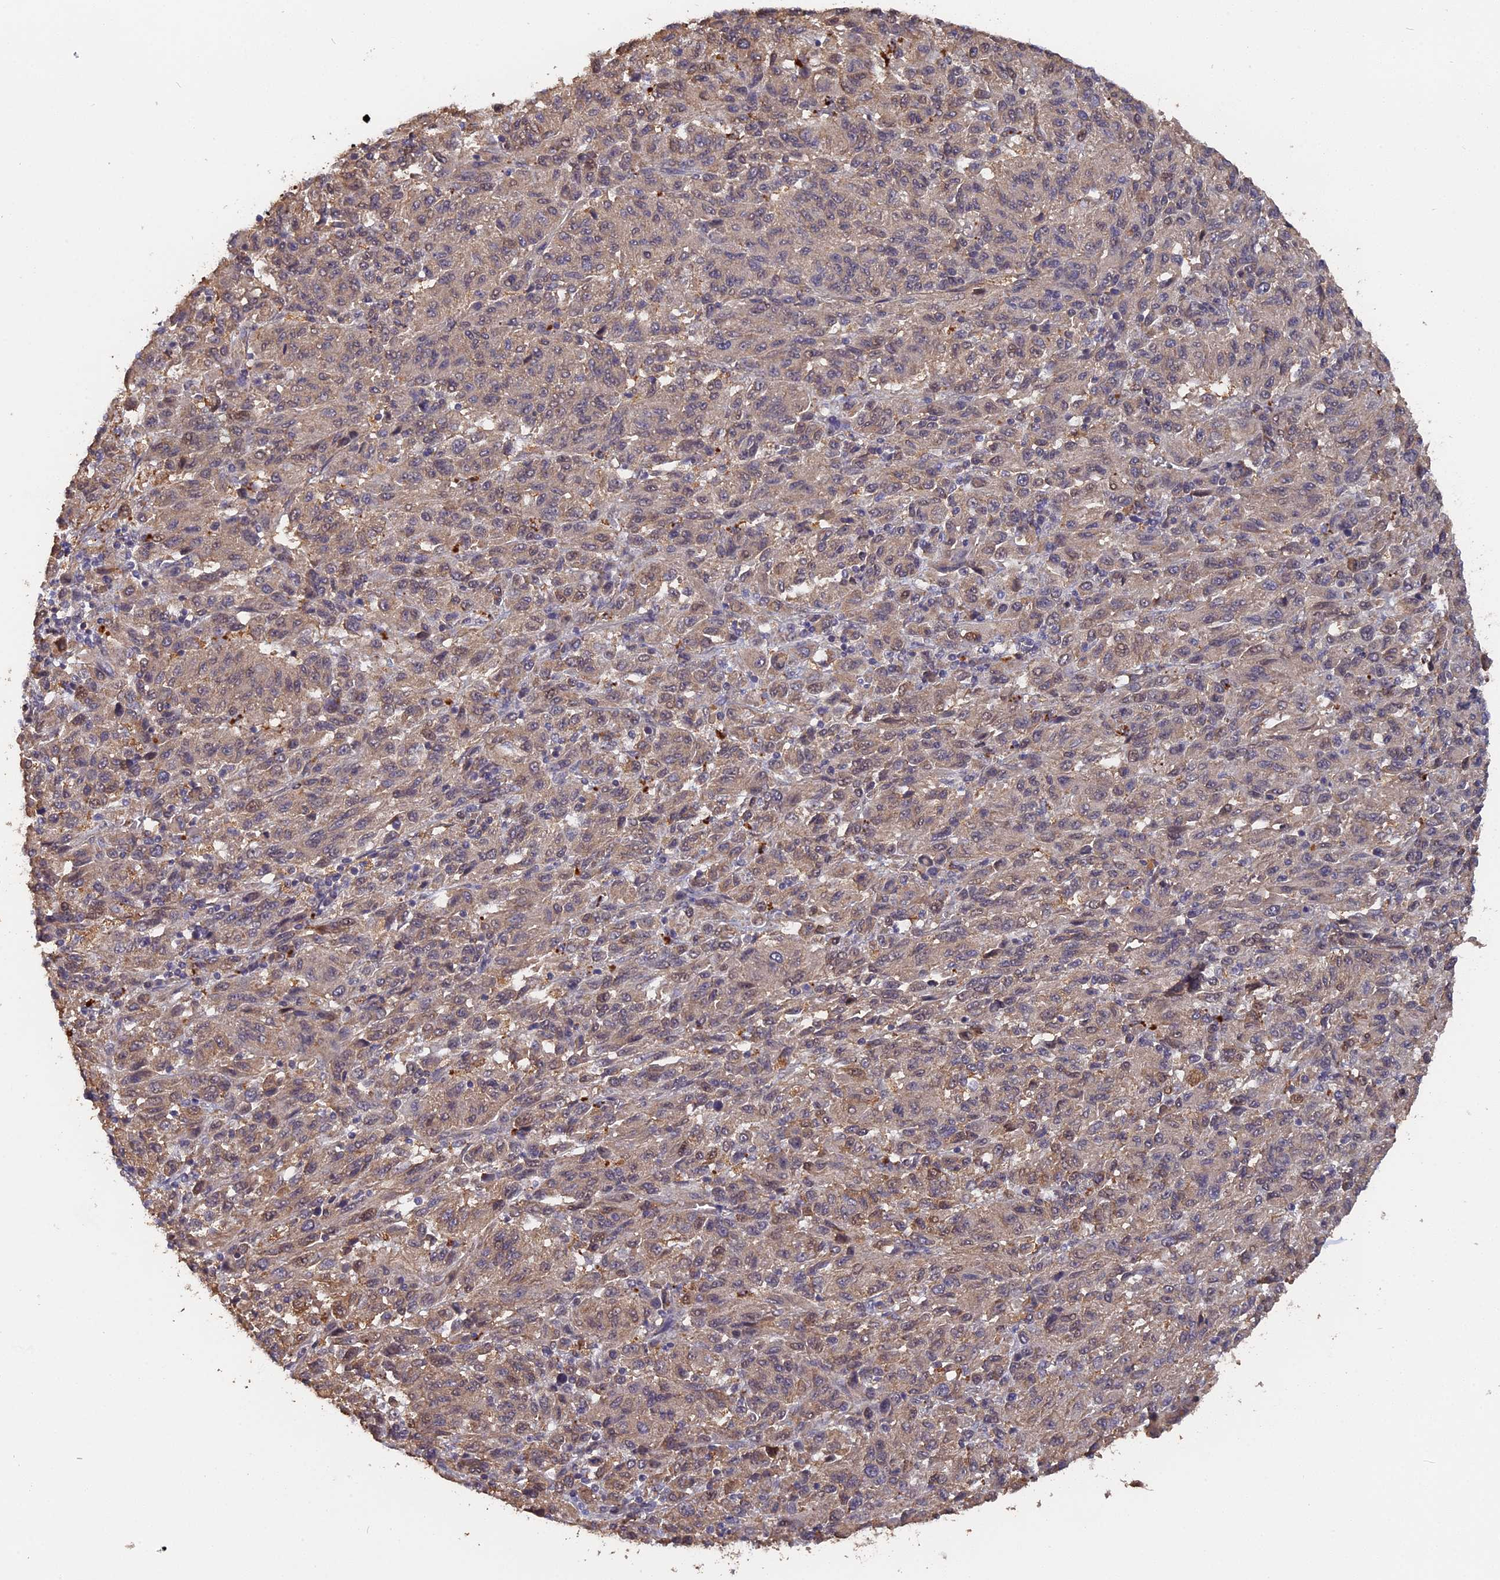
{"staining": {"intensity": "moderate", "quantity": "<25%", "location": "cytoplasmic/membranous,nuclear"}, "tissue": "melanoma", "cell_type": "Tumor cells", "image_type": "cancer", "snomed": [{"axis": "morphology", "description": "Malignant melanoma, Metastatic site"}, {"axis": "topography", "description": "Lung"}], "caption": "Immunohistochemical staining of human malignant melanoma (metastatic site) exhibits low levels of moderate cytoplasmic/membranous and nuclear staining in about <25% of tumor cells.", "gene": "FAM98C", "patient": {"sex": "male", "age": 64}}